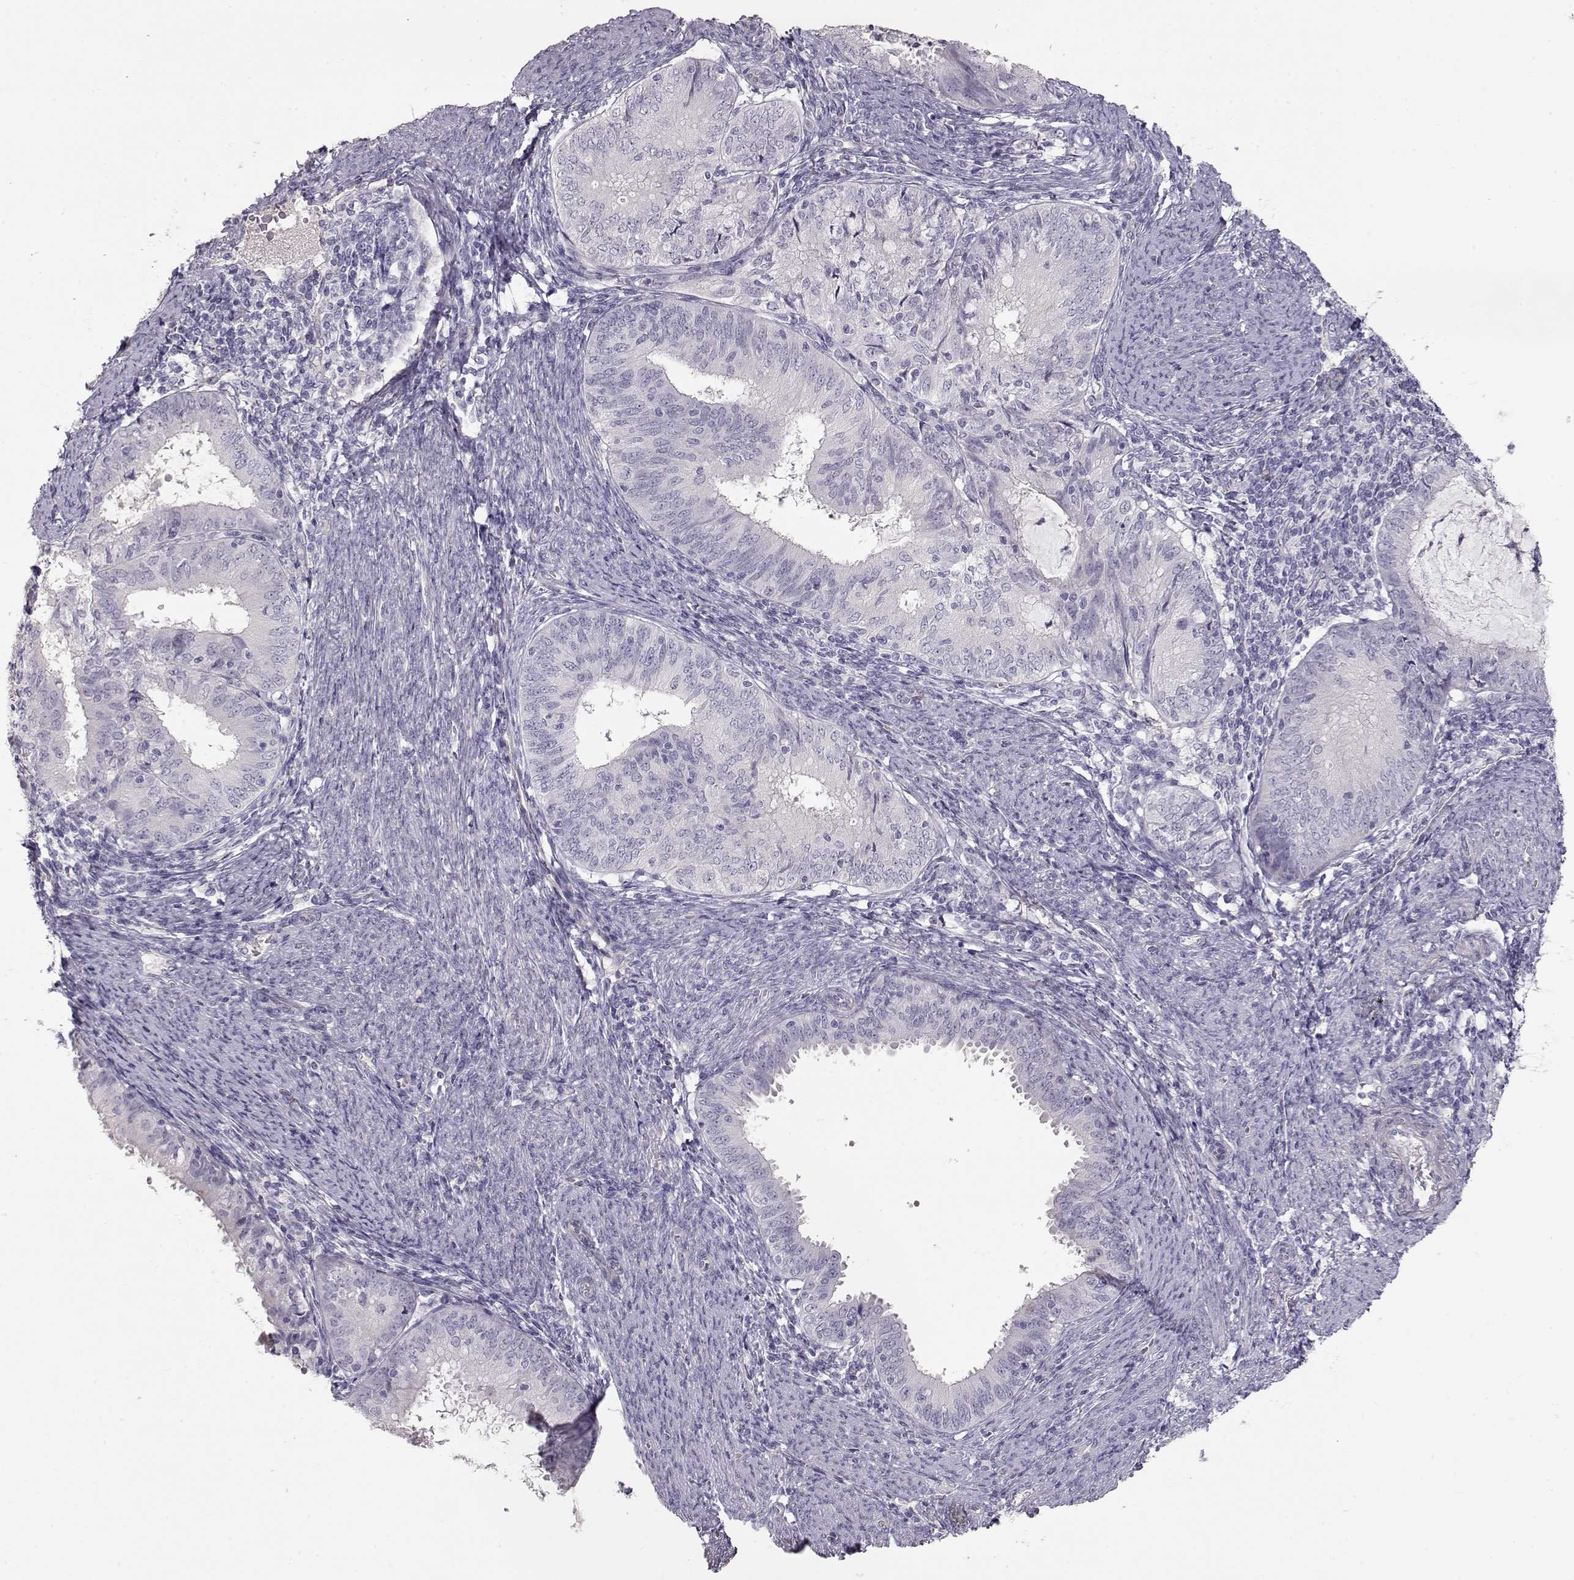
{"staining": {"intensity": "negative", "quantity": "none", "location": "none"}, "tissue": "endometrial cancer", "cell_type": "Tumor cells", "image_type": "cancer", "snomed": [{"axis": "morphology", "description": "Adenocarcinoma, NOS"}, {"axis": "topography", "description": "Endometrium"}], "caption": "High power microscopy image of an immunohistochemistry (IHC) histopathology image of adenocarcinoma (endometrial), revealing no significant positivity in tumor cells. (DAB (3,3'-diaminobenzidine) immunohistochemistry with hematoxylin counter stain).", "gene": "SLC18A1", "patient": {"sex": "female", "age": 57}}